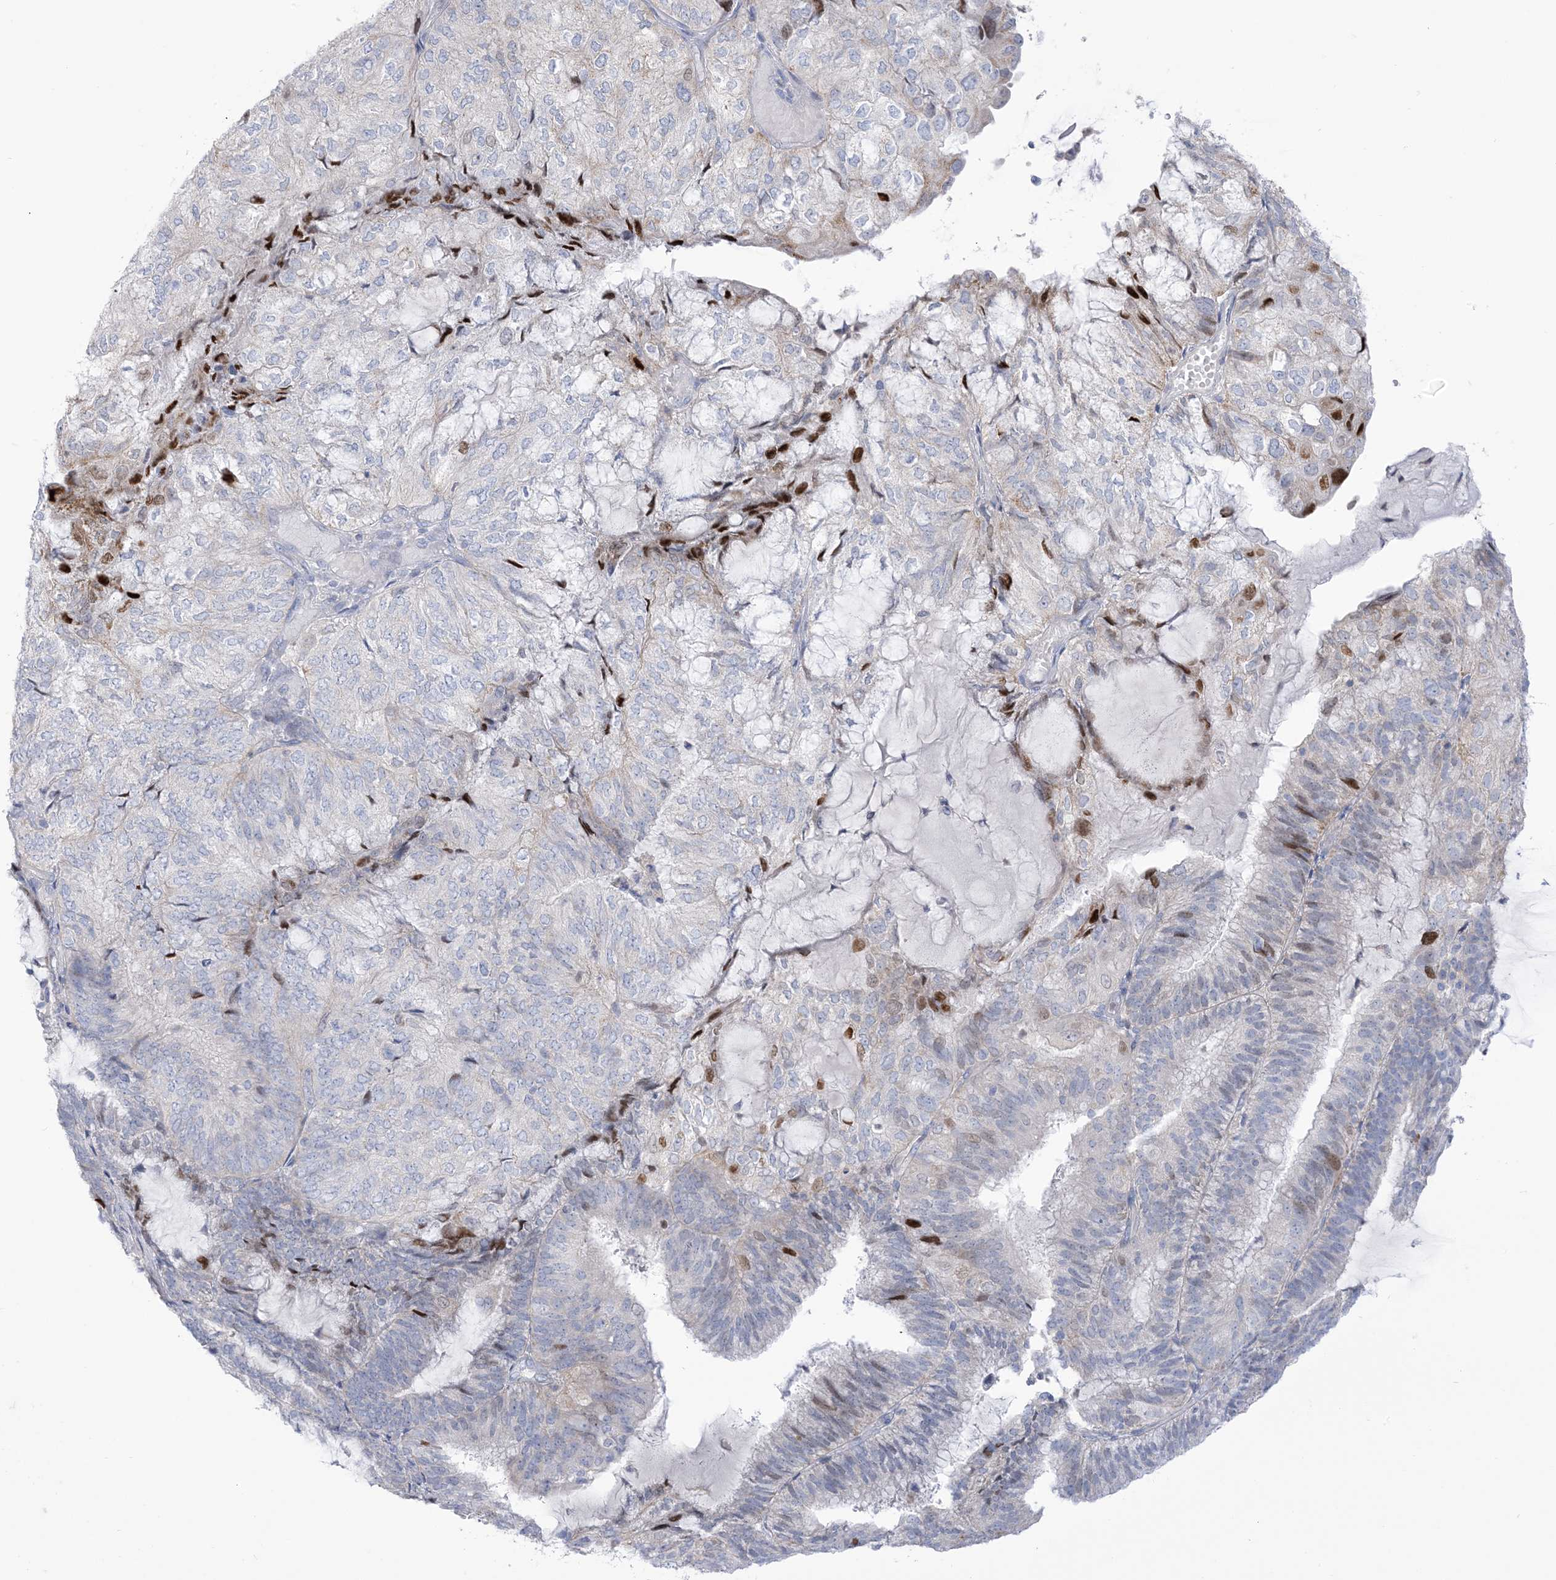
{"staining": {"intensity": "strong", "quantity": "<25%", "location": "nuclear"}, "tissue": "endometrial cancer", "cell_type": "Tumor cells", "image_type": "cancer", "snomed": [{"axis": "morphology", "description": "Adenocarcinoma, NOS"}, {"axis": "topography", "description": "Endometrium"}], "caption": "This micrograph shows immunohistochemistry (IHC) staining of endometrial adenocarcinoma, with medium strong nuclear positivity in about <25% of tumor cells.", "gene": "MTHFD2L", "patient": {"sex": "female", "age": 81}}